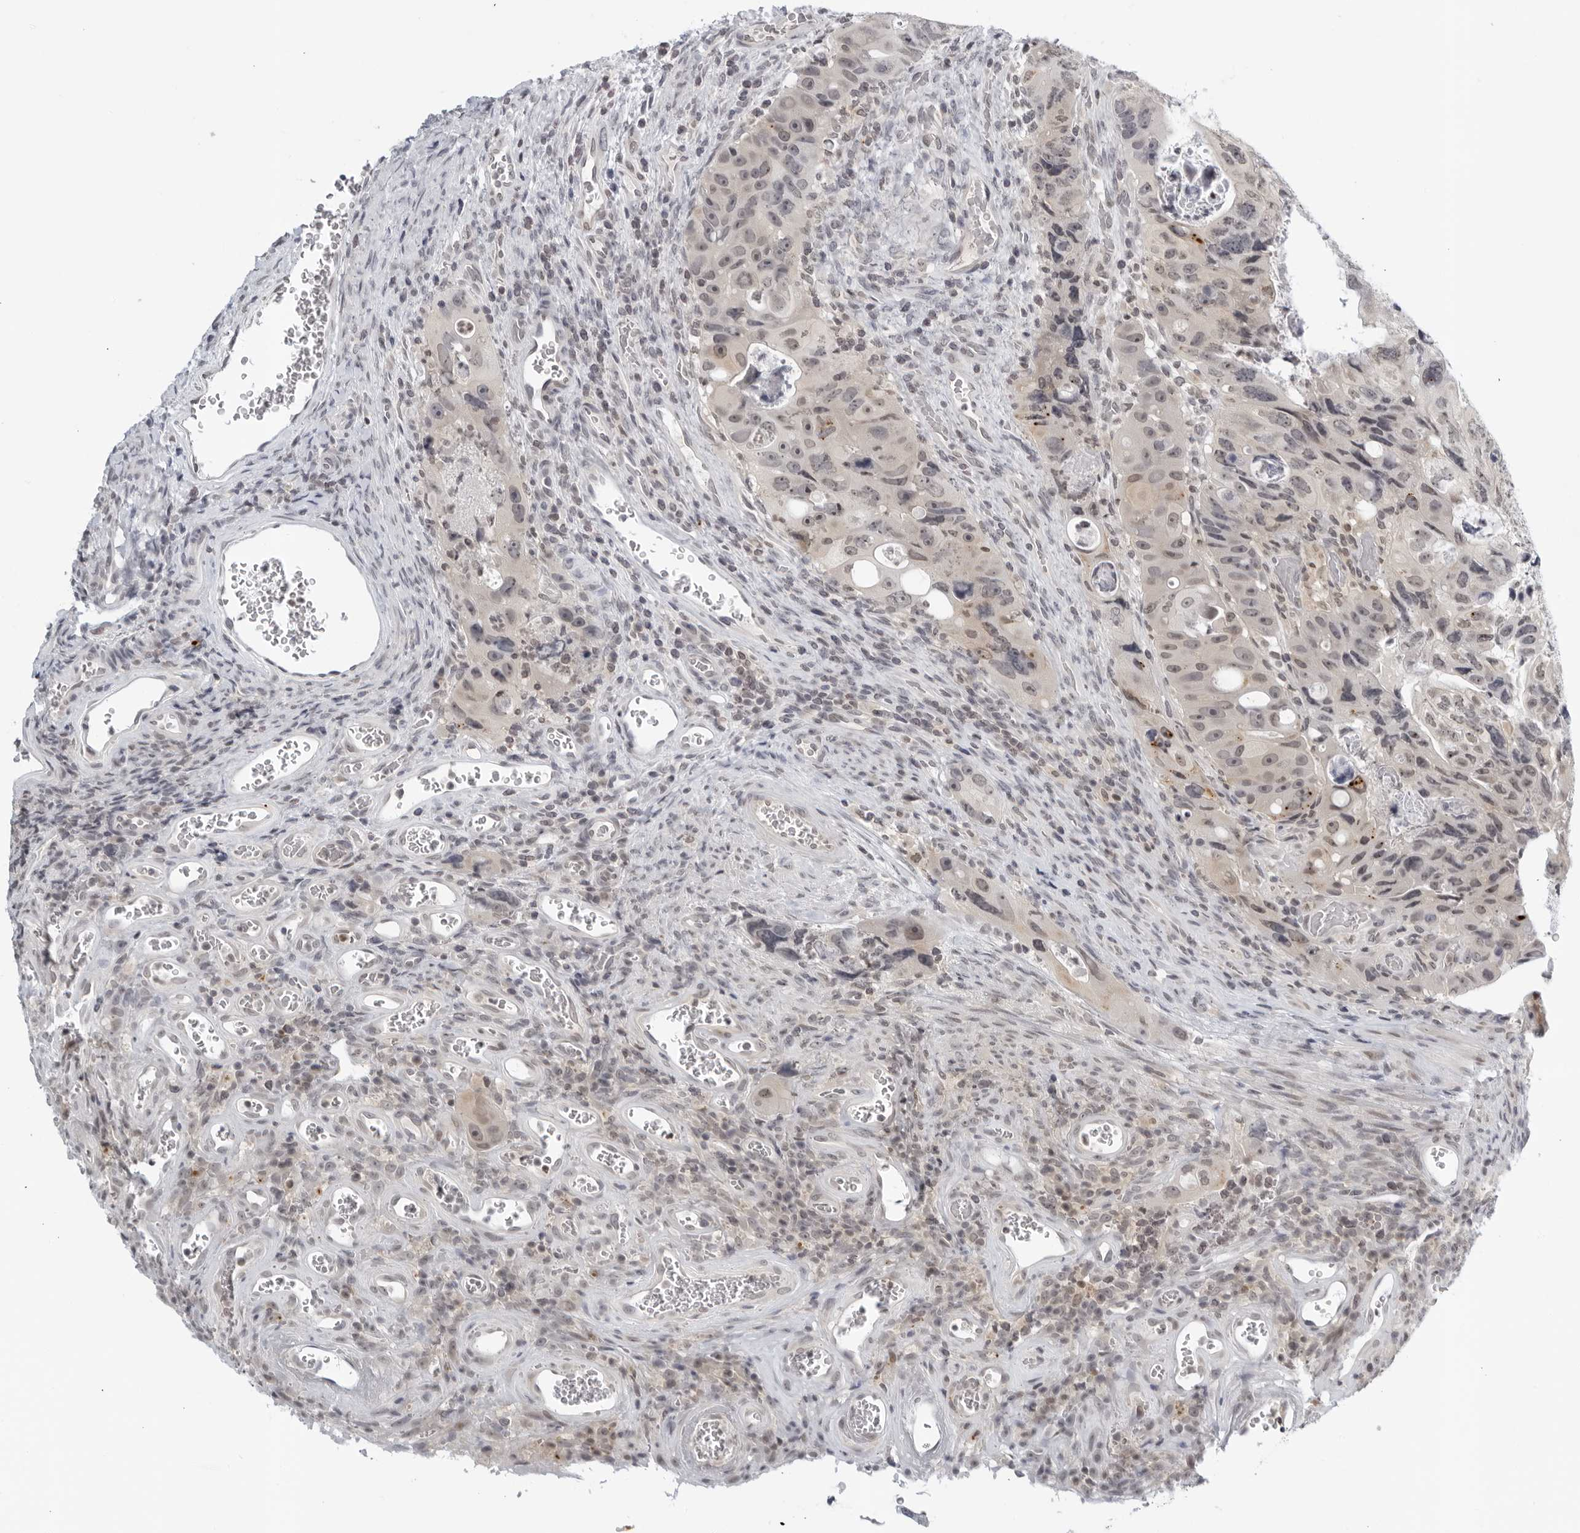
{"staining": {"intensity": "weak", "quantity": "25%-75%", "location": "nuclear"}, "tissue": "colorectal cancer", "cell_type": "Tumor cells", "image_type": "cancer", "snomed": [{"axis": "morphology", "description": "Adenocarcinoma, NOS"}, {"axis": "topography", "description": "Rectum"}], "caption": "IHC (DAB) staining of colorectal cancer (adenocarcinoma) displays weak nuclear protein positivity in about 25%-75% of tumor cells.", "gene": "CC2D1B", "patient": {"sex": "male", "age": 59}}